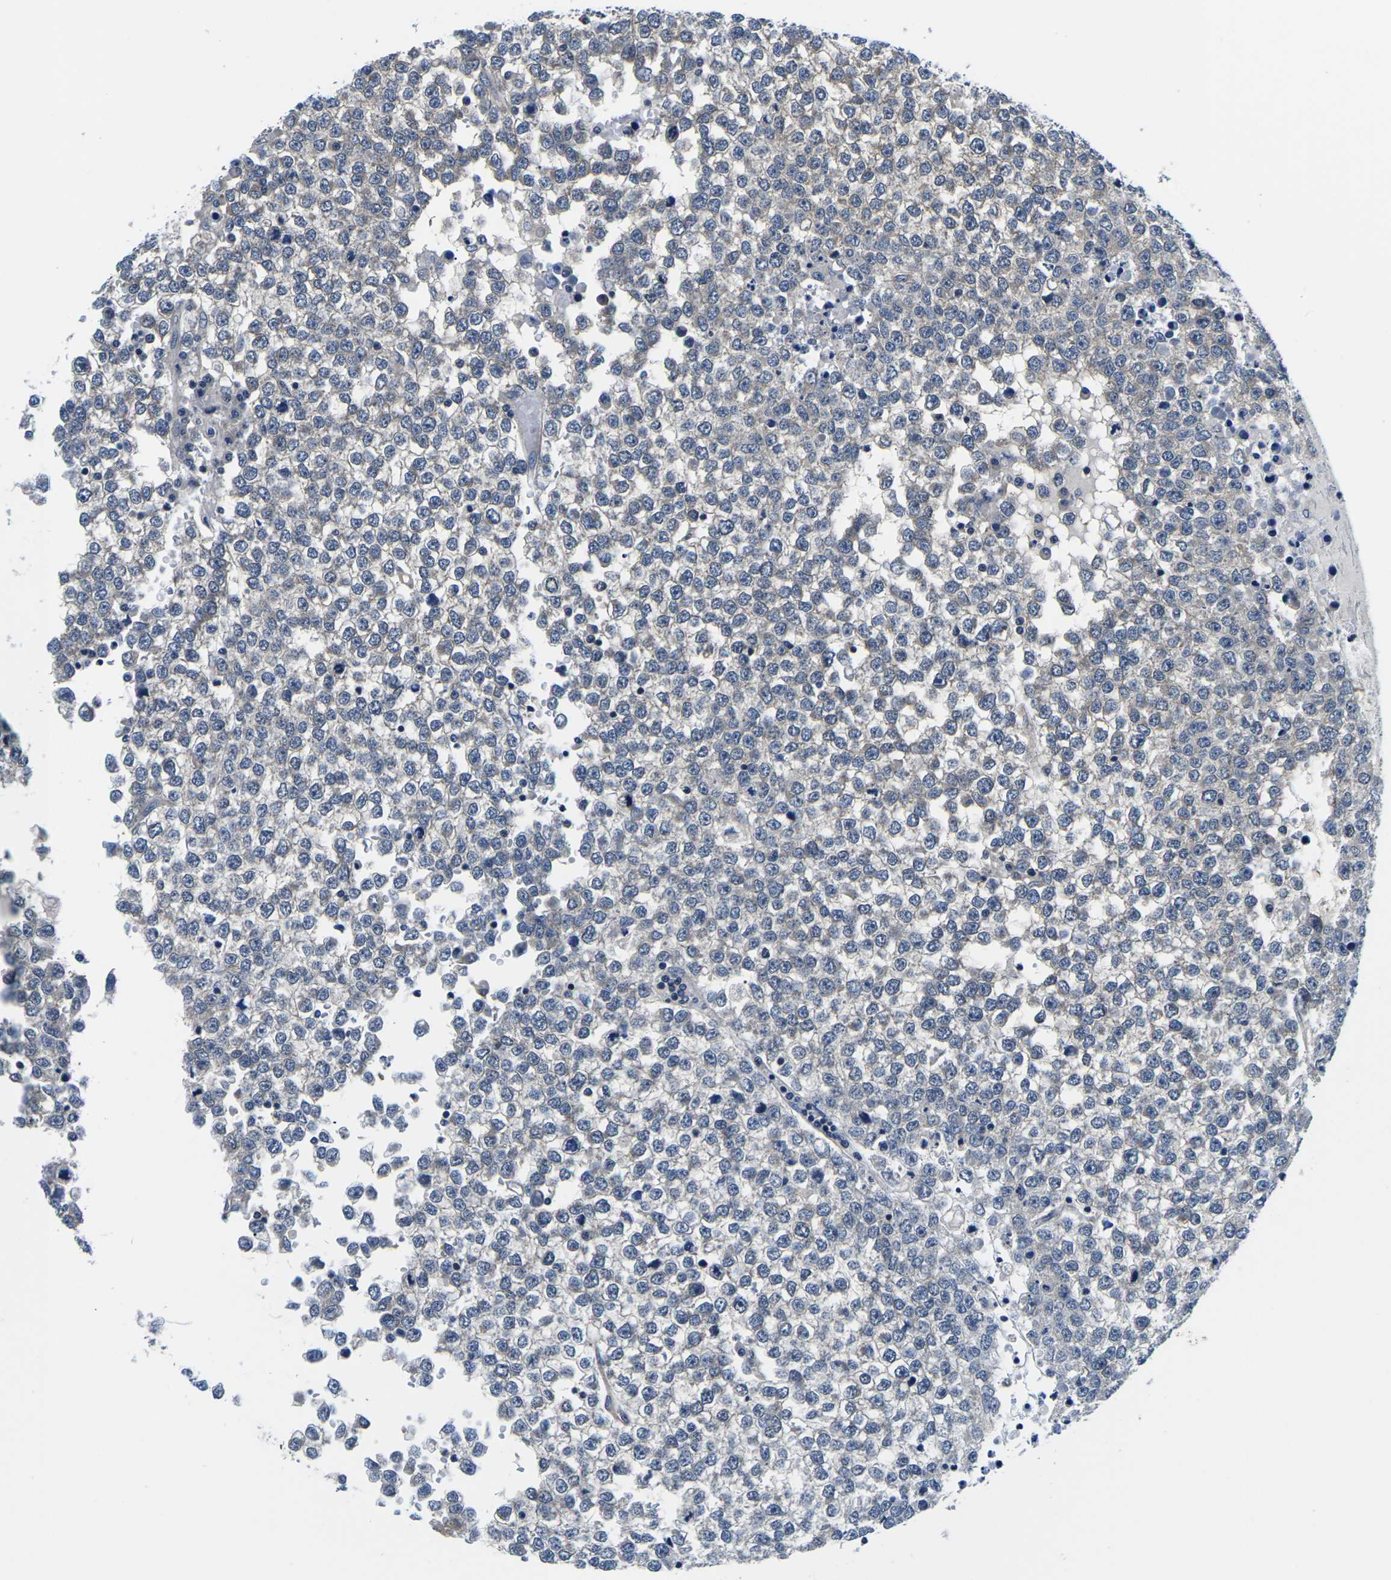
{"staining": {"intensity": "strong", "quantity": ">75%", "location": "cytoplasmic/membranous"}, "tissue": "testis cancer", "cell_type": "Tumor cells", "image_type": "cancer", "snomed": [{"axis": "morphology", "description": "Seminoma, NOS"}, {"axis": "topography", "description": "Testis"}], "caption": "Protein expression analysis of seminoma (testis) exhibits strong cytoplasmic/membranous expression in approximately >75% of tumor cells.", "gene": "GSK3B", "patient": {"sex": "male", "age": 65}}